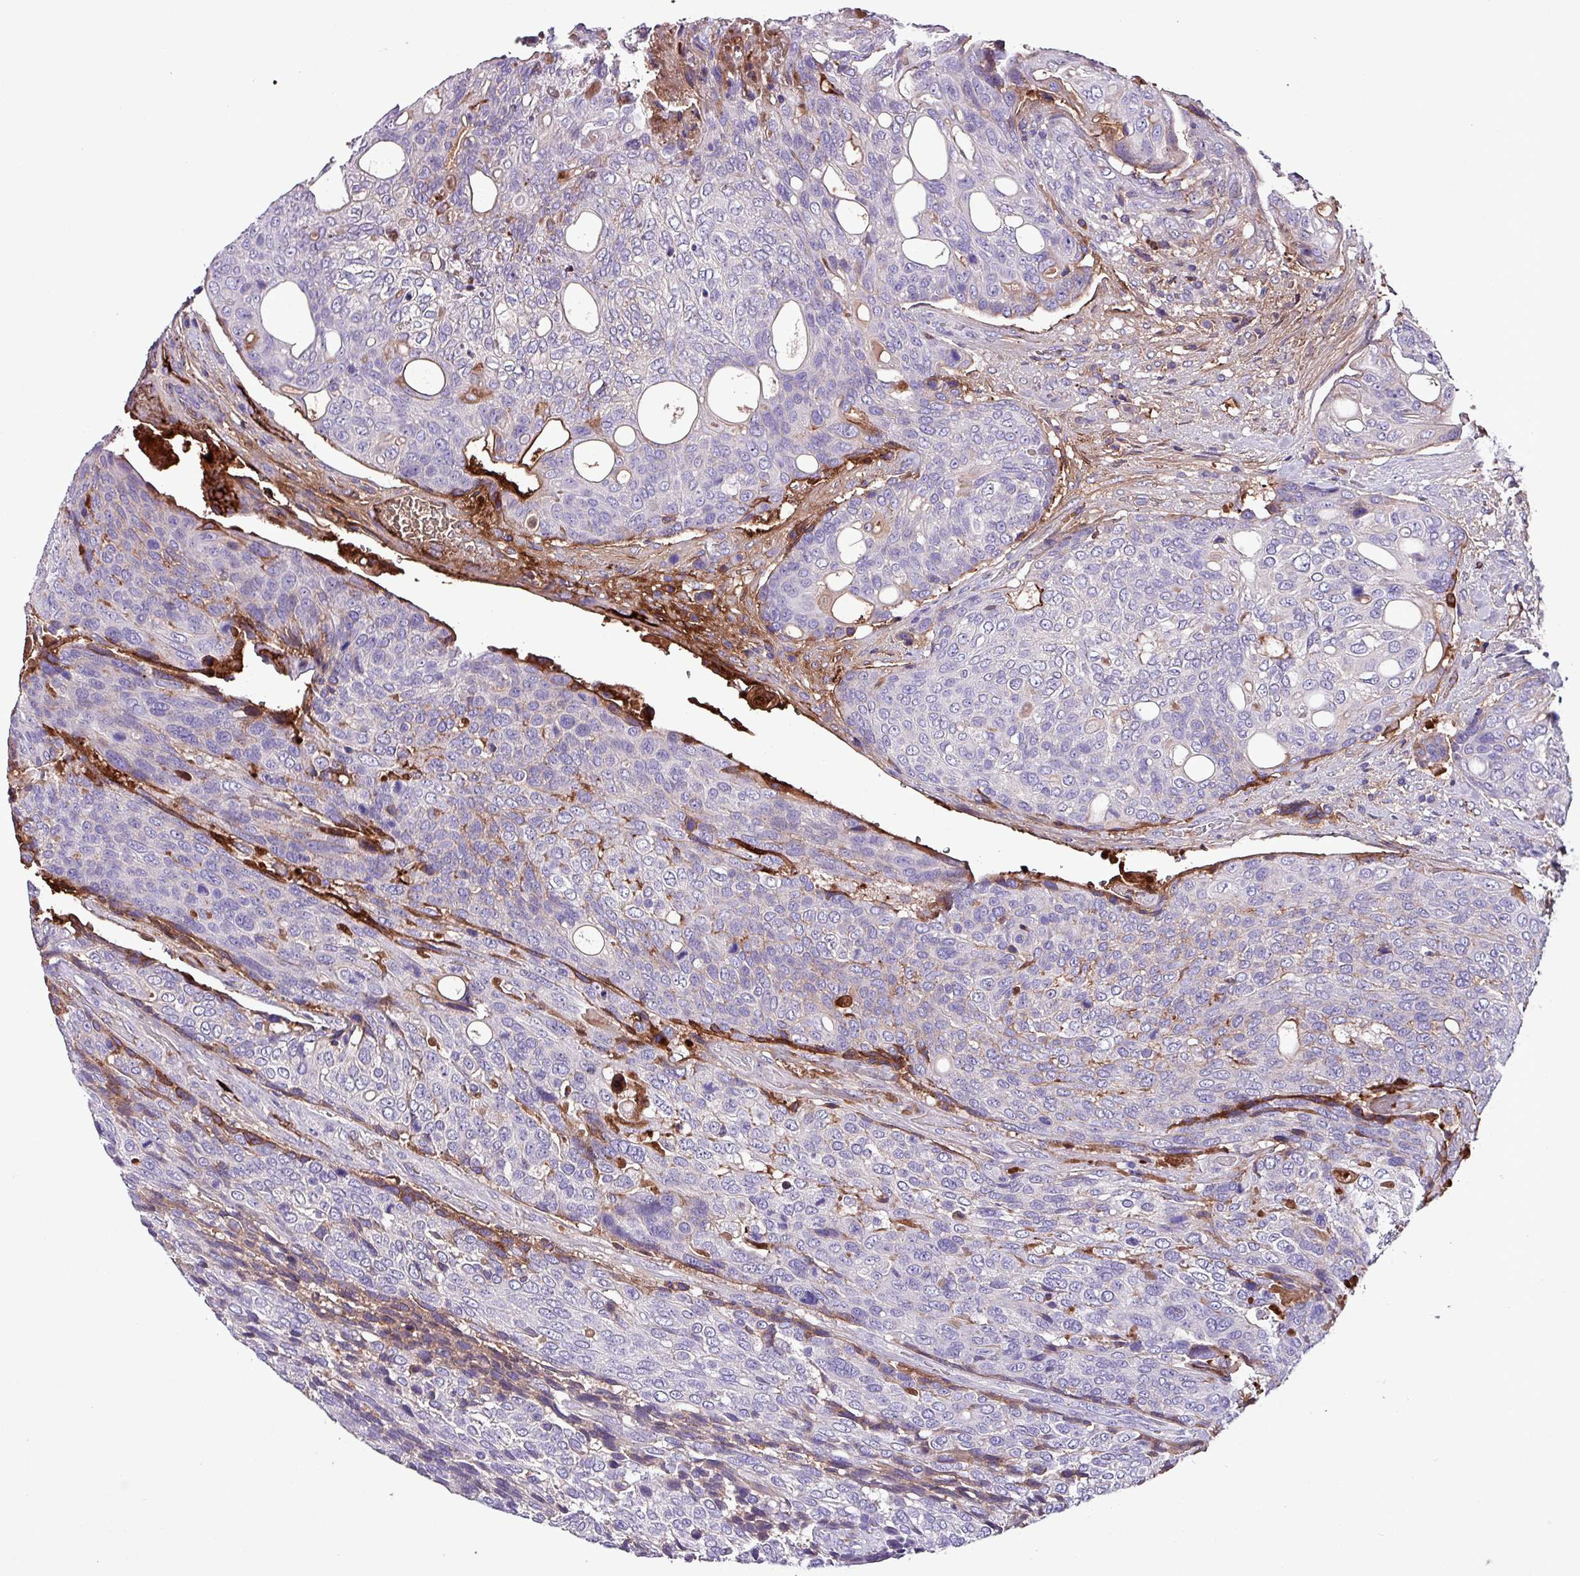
{"staining": {"intensity": "negative", "quantity": "none", "location": "none"}, "tissue": "urothelial cancer", "cell_type": "Tumor cells", "image_type": "cancer", "snomed": [{"axis": "morphology", "description": "Urothelial carcinoma, High grade"}, {"axis": "topography", "description": "Urinary bladder"}], "caption": "DAB (3,3'-diaminobenzidine) immunohistochemical staining of human high-grade urothelial carcinoma displays no significant expression in tumor cells.", "gene": "HP", "patient": {"sex": "female", "age": 70}}